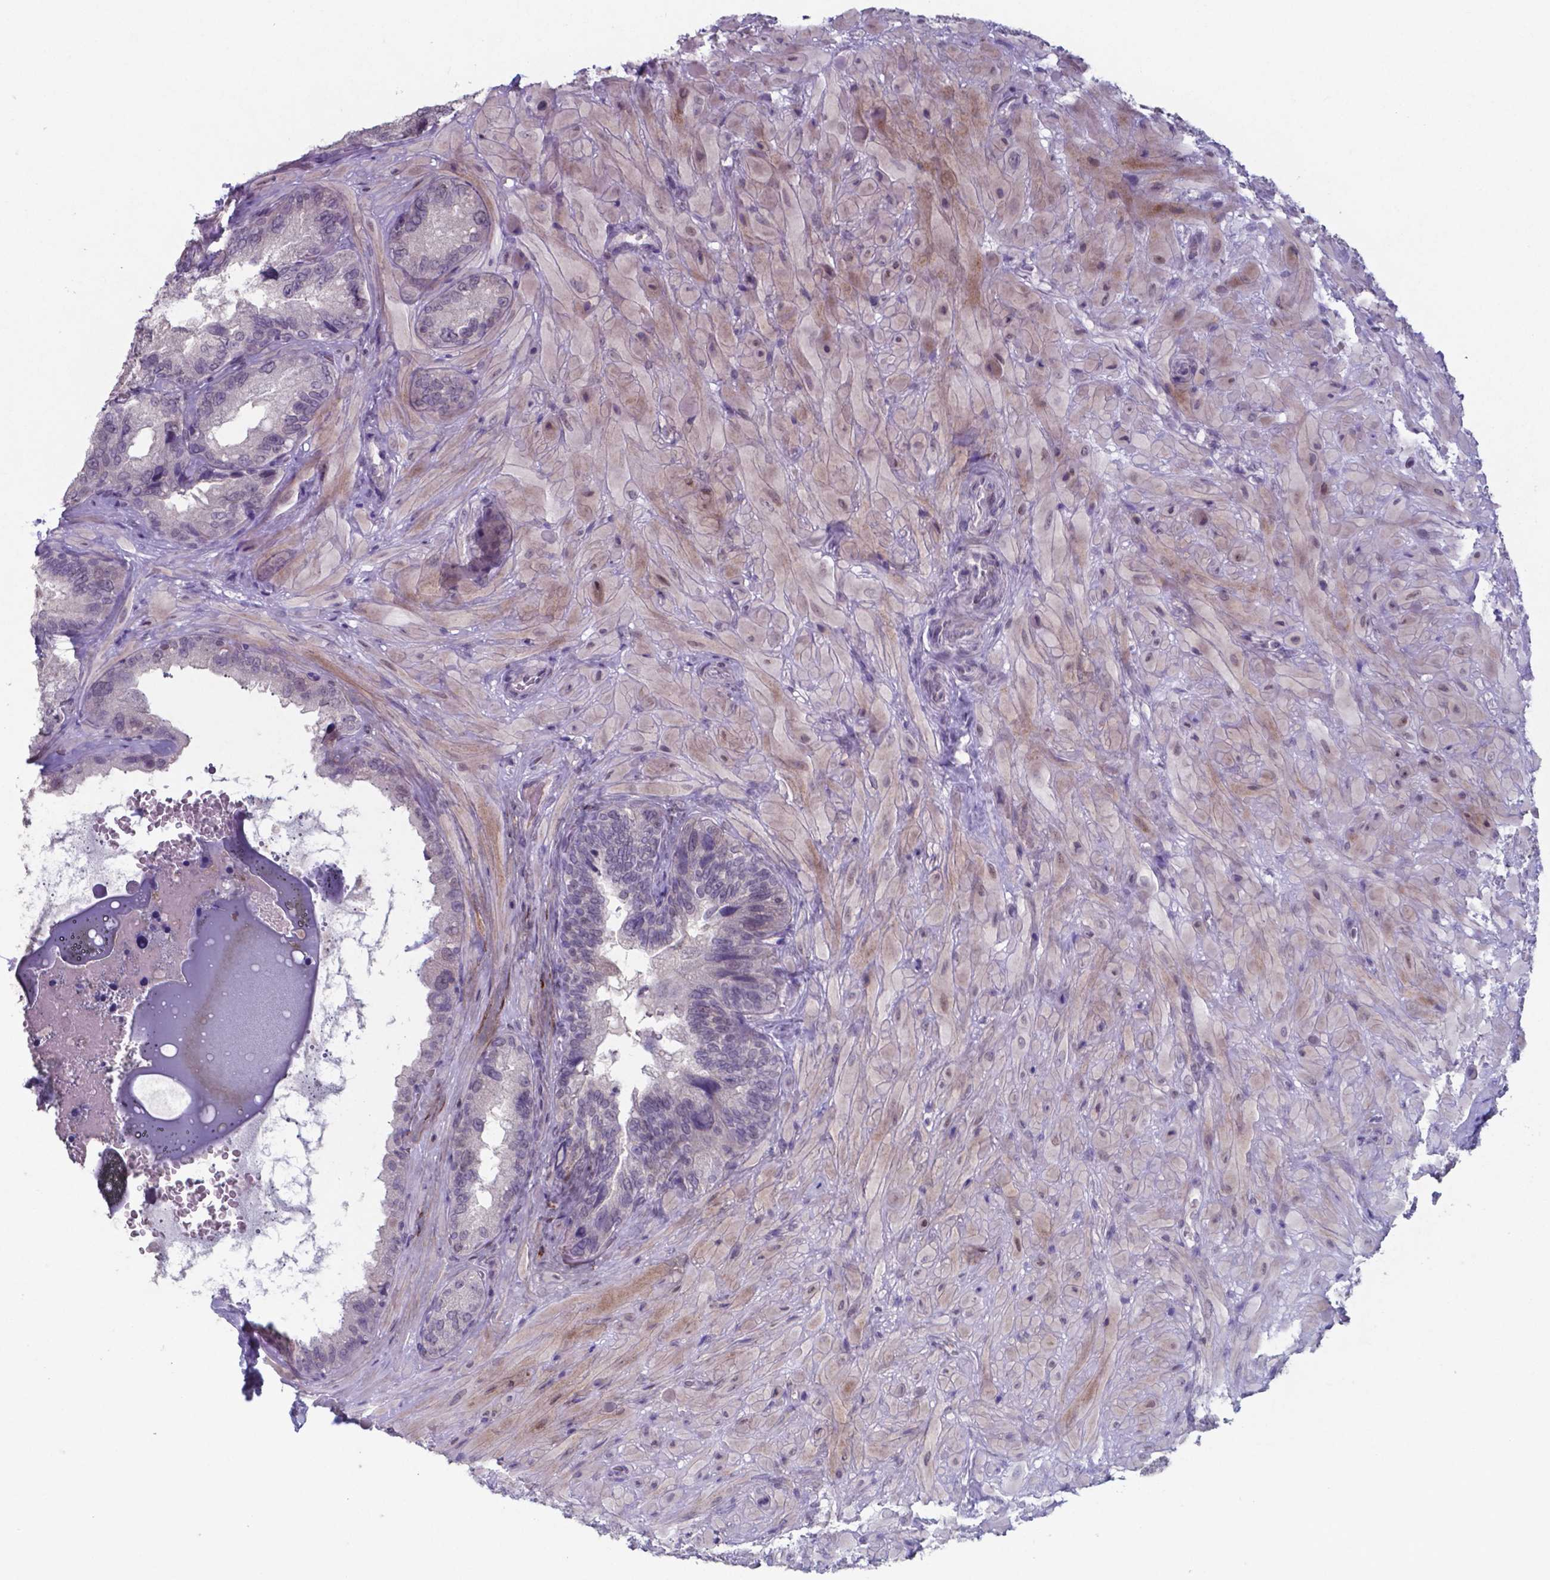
{"staining": {"intensity": "negative", "quantity": "none", "location": "none"}, "tissue": "seminal vesicle", "cell_type": "Glandular cells", "image_type": "normal", "snomed": [{"axis": "morphology", "description": "Normal tissue, NOS"}, {"axis": "topography", "description": "Seminal veicle"}], "caption": "Immunohistochemistry image of benign human seminal vesicle stained for a protein (brown), which shows no positivity in glandular cells. (Stains: DAB immunohistochemistry (IHC) with hematoxylin counter stain, Microscopy: brightfield microscopy at high magnification).", "gene": "TDP2", "patient": {"sex": "male", "age": 69}}